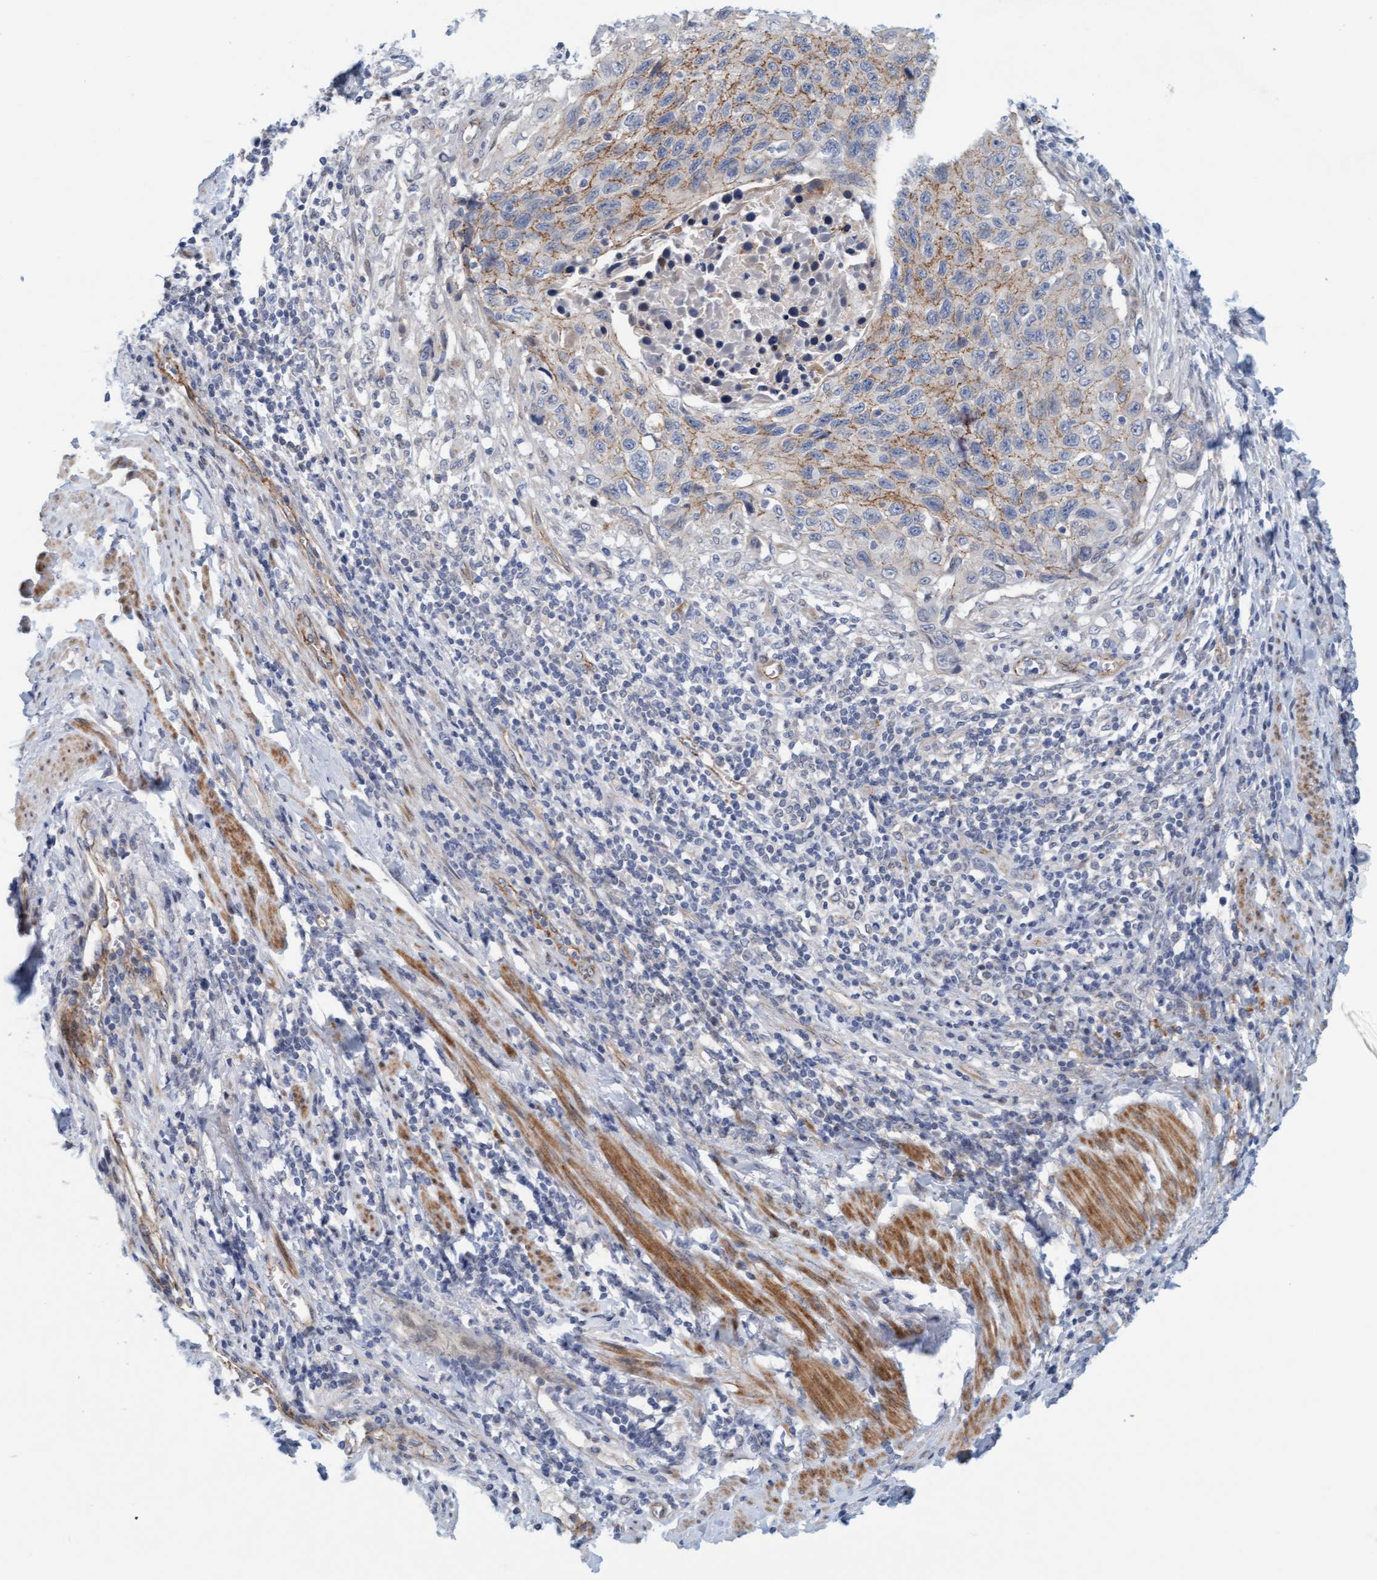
{"staining": {"intensity": "moderate", "quantity": "25%-75%", "location": "cytoplasmic/membranous"}, "tissue": "cervical cancer", "cell_type": "Tumor cells", "image_type": "cancer", "snomed": [{"axis": "morphology", "description": "Squamous cell carcinoma, NOS"}, {"axis": "topography", "description": "Cervix"}], "caption": "There is medium levels of moderate cytoplasmic/membranous positivity in tumor cells of cervical cancer (squamous cell carcinoma), as demonstrated by immunohistochemical staining (brown color).", "gene": "KRBA2", "patient": {"sex": "female", "age": 53}}